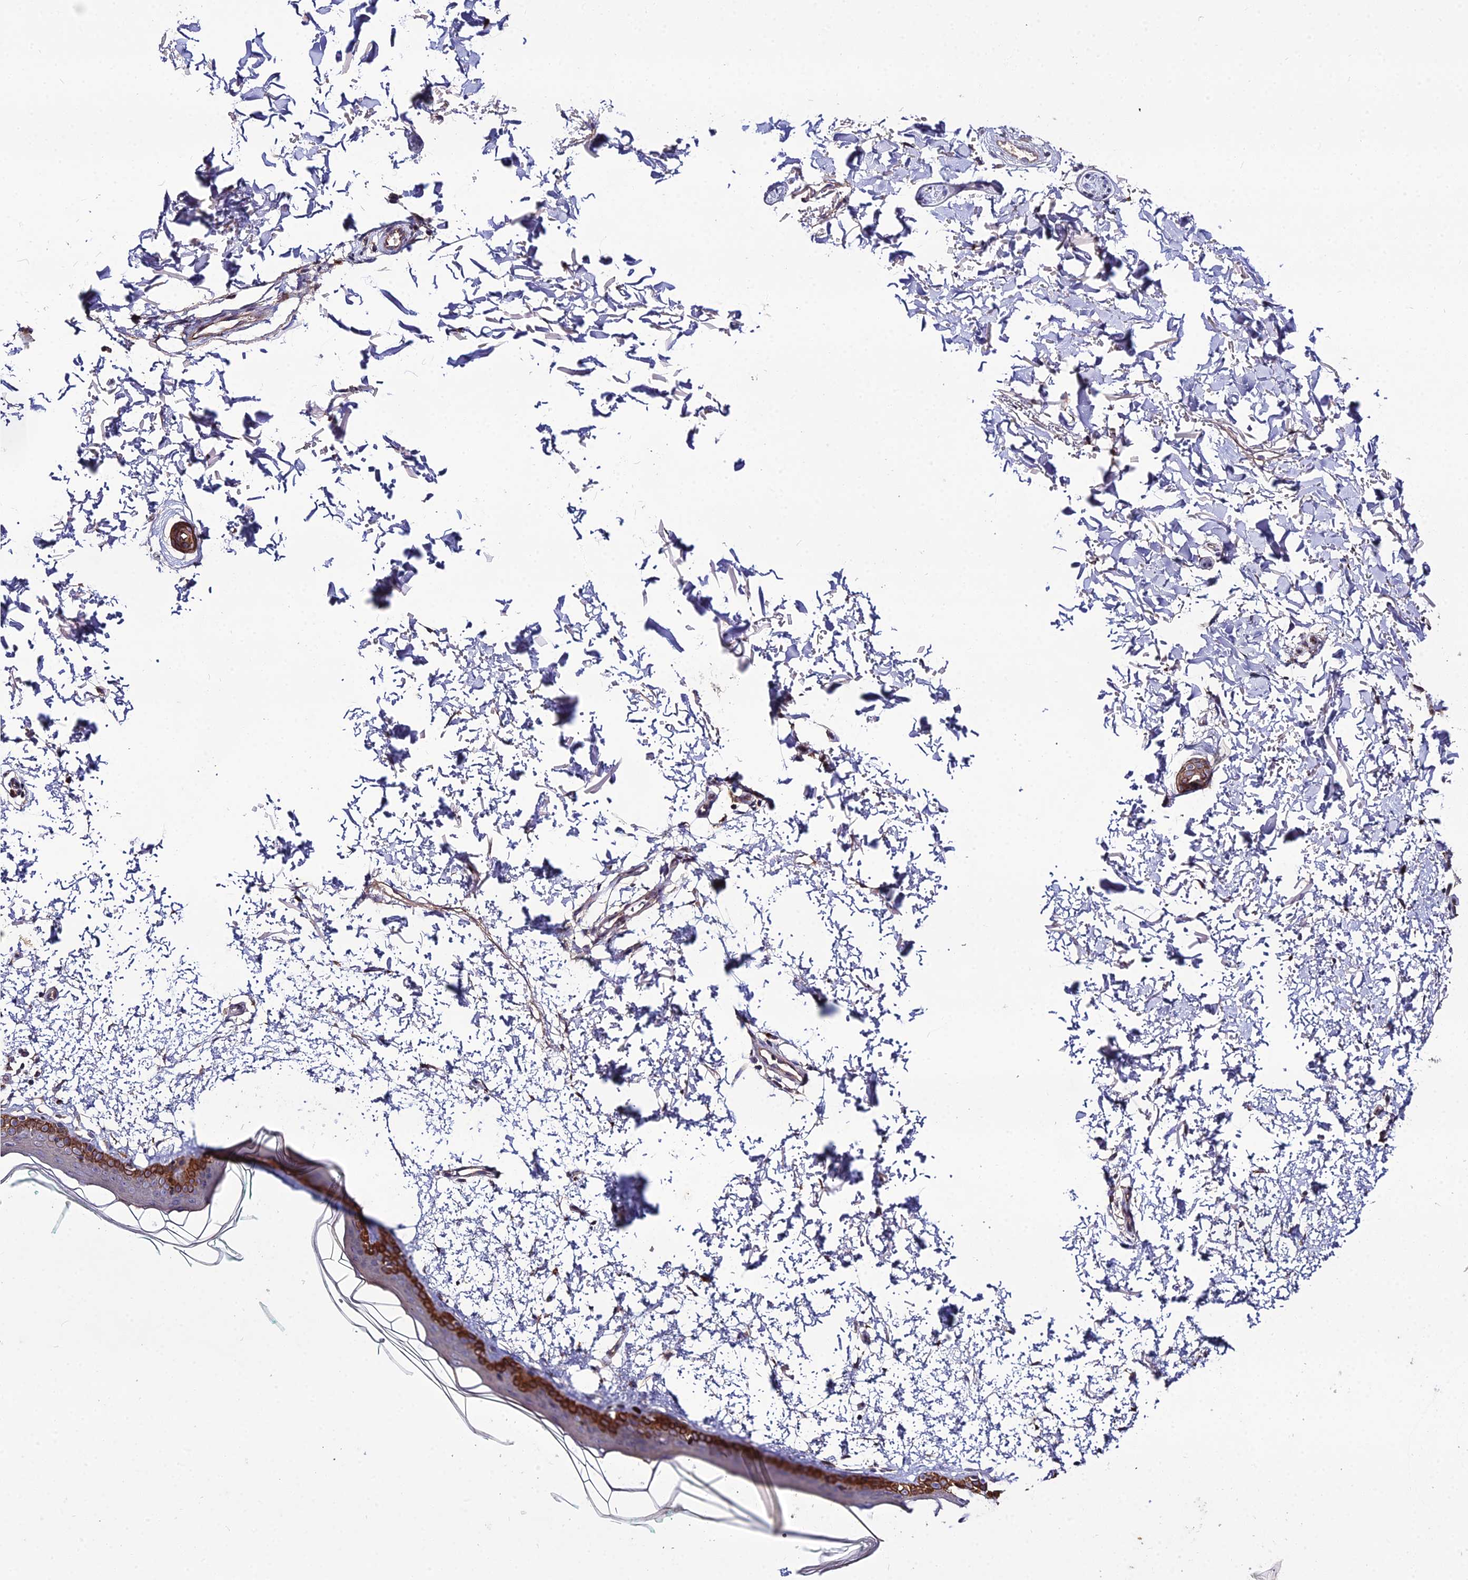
{"staining": {"intensity": "negative", "quantity": "none", "location": "none"}, "tissue": "skin", "cell_type": "Fibroblasts", "image_type": "normal", "snomed": [{"axis": "morphology", "description": "Normal tissue, NOS"}, {"axis": "topography", "description": "Skin"}], "caption": "This is a micrograph of immunohistochemistry (IHC) staining of benign skin, which shows no positivity in fibroblasts. Brightfield microscopy of immunohistochemistry stained with DAB (3,3'-diaminobenzidine) (brown) and hematoxylin (blue), captured at high magnification.", "gene": "EID2", "patient": {"sex": "male", "age": 66}}